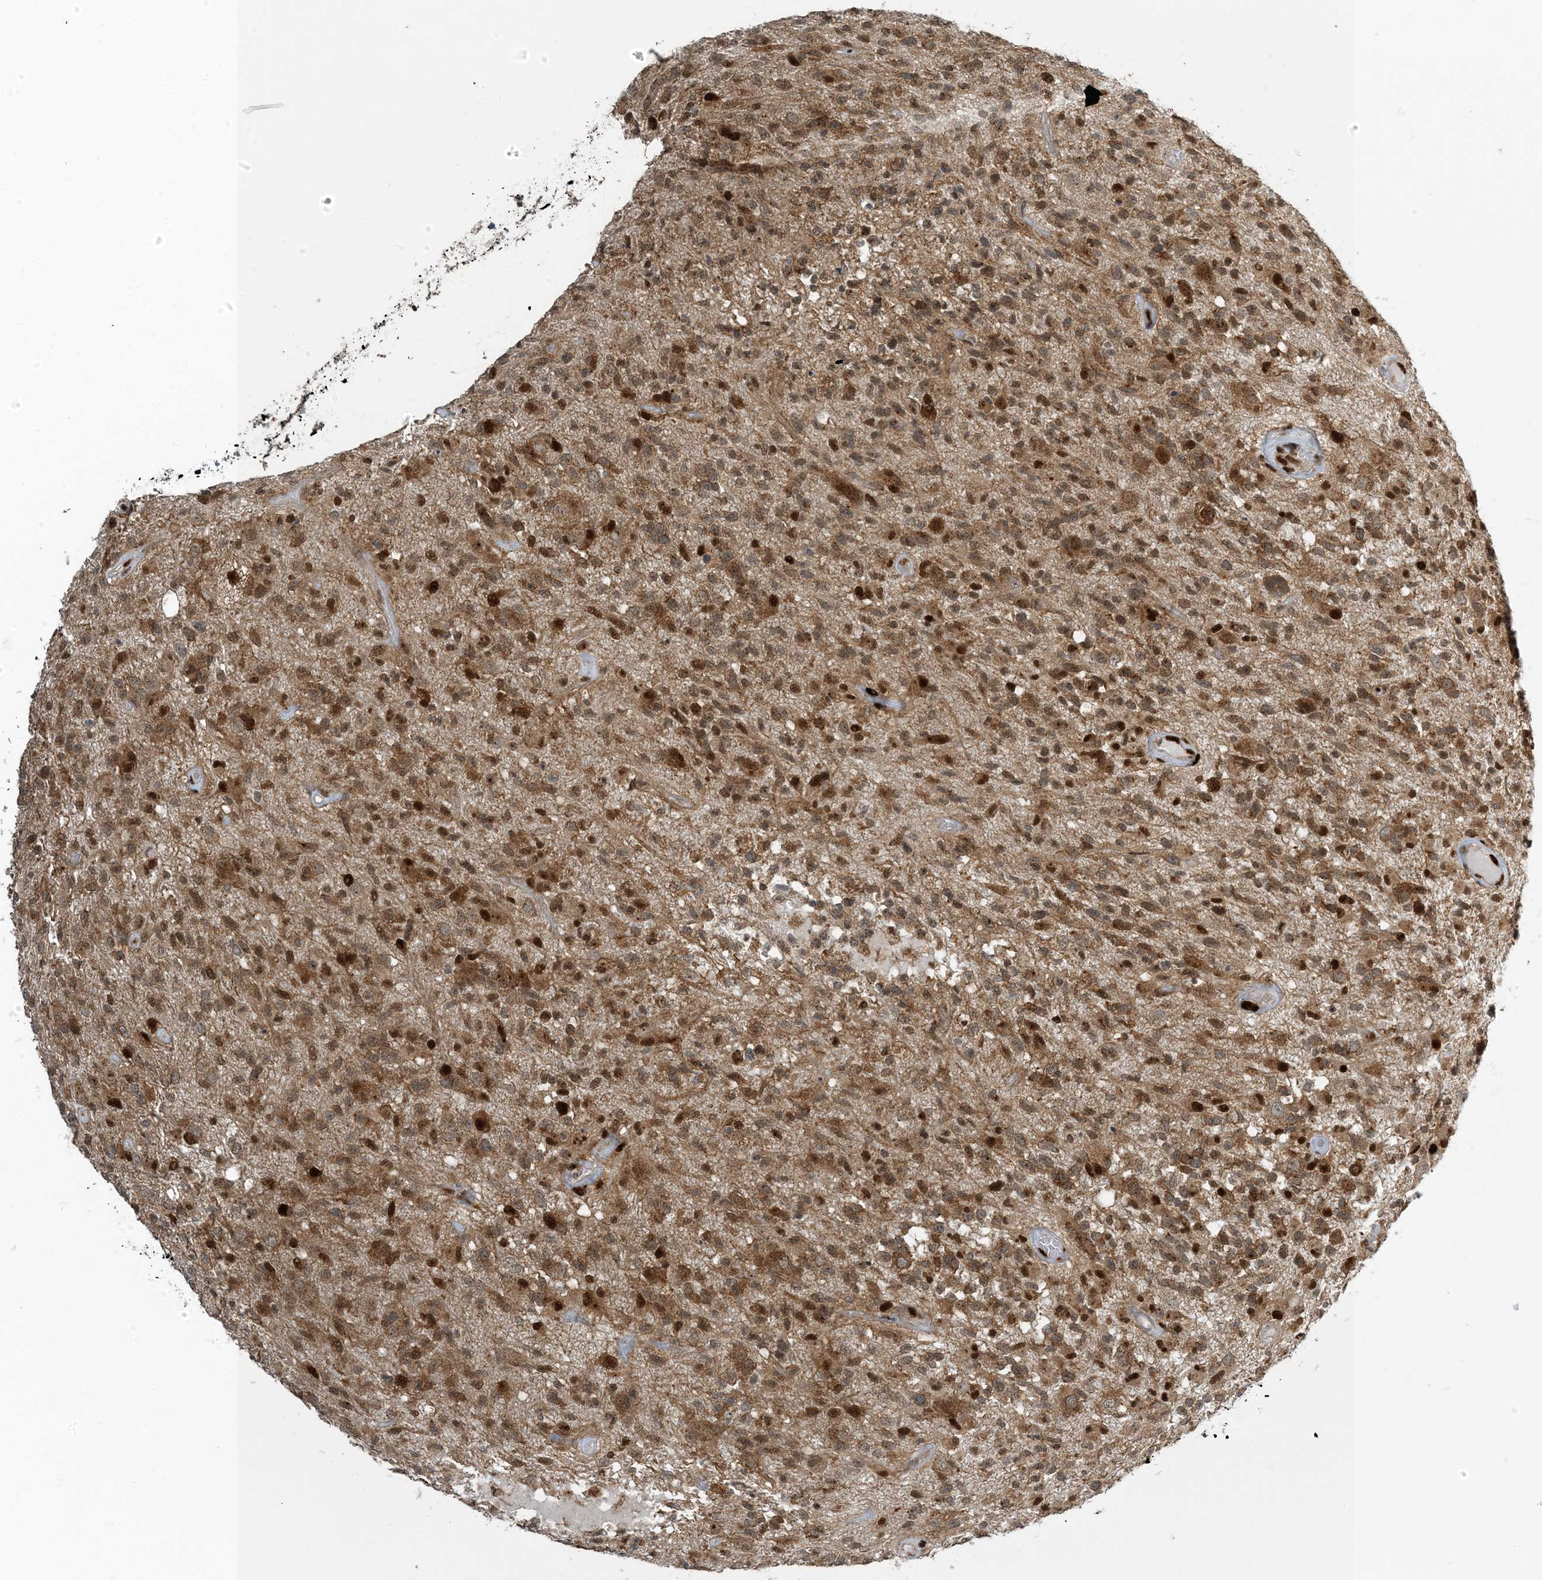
{"staining": {"intensity": "moderate", "quantity": ">75%", "location": "cytoplasmic/membranous"}, "tissue": "glioma", "cell_type": "Tumor cells", "image_type": "cancer", "snomed": [{"axis": "morphology", "description": "Glioma, malignant, High grade"}, {"axis": "morphology", "description": "Glioblastoma, NOS"}, {"axis": "topography", "description": "Brain"}], "caption": "A photomicrograph of human malignant glioma (high-grade) stained for a protein exhibits moderate cytoplasmic/membranous brown staining in tumor cells.", "gene": "MBD1", "patient": {"sex": "male", "age": 60}}